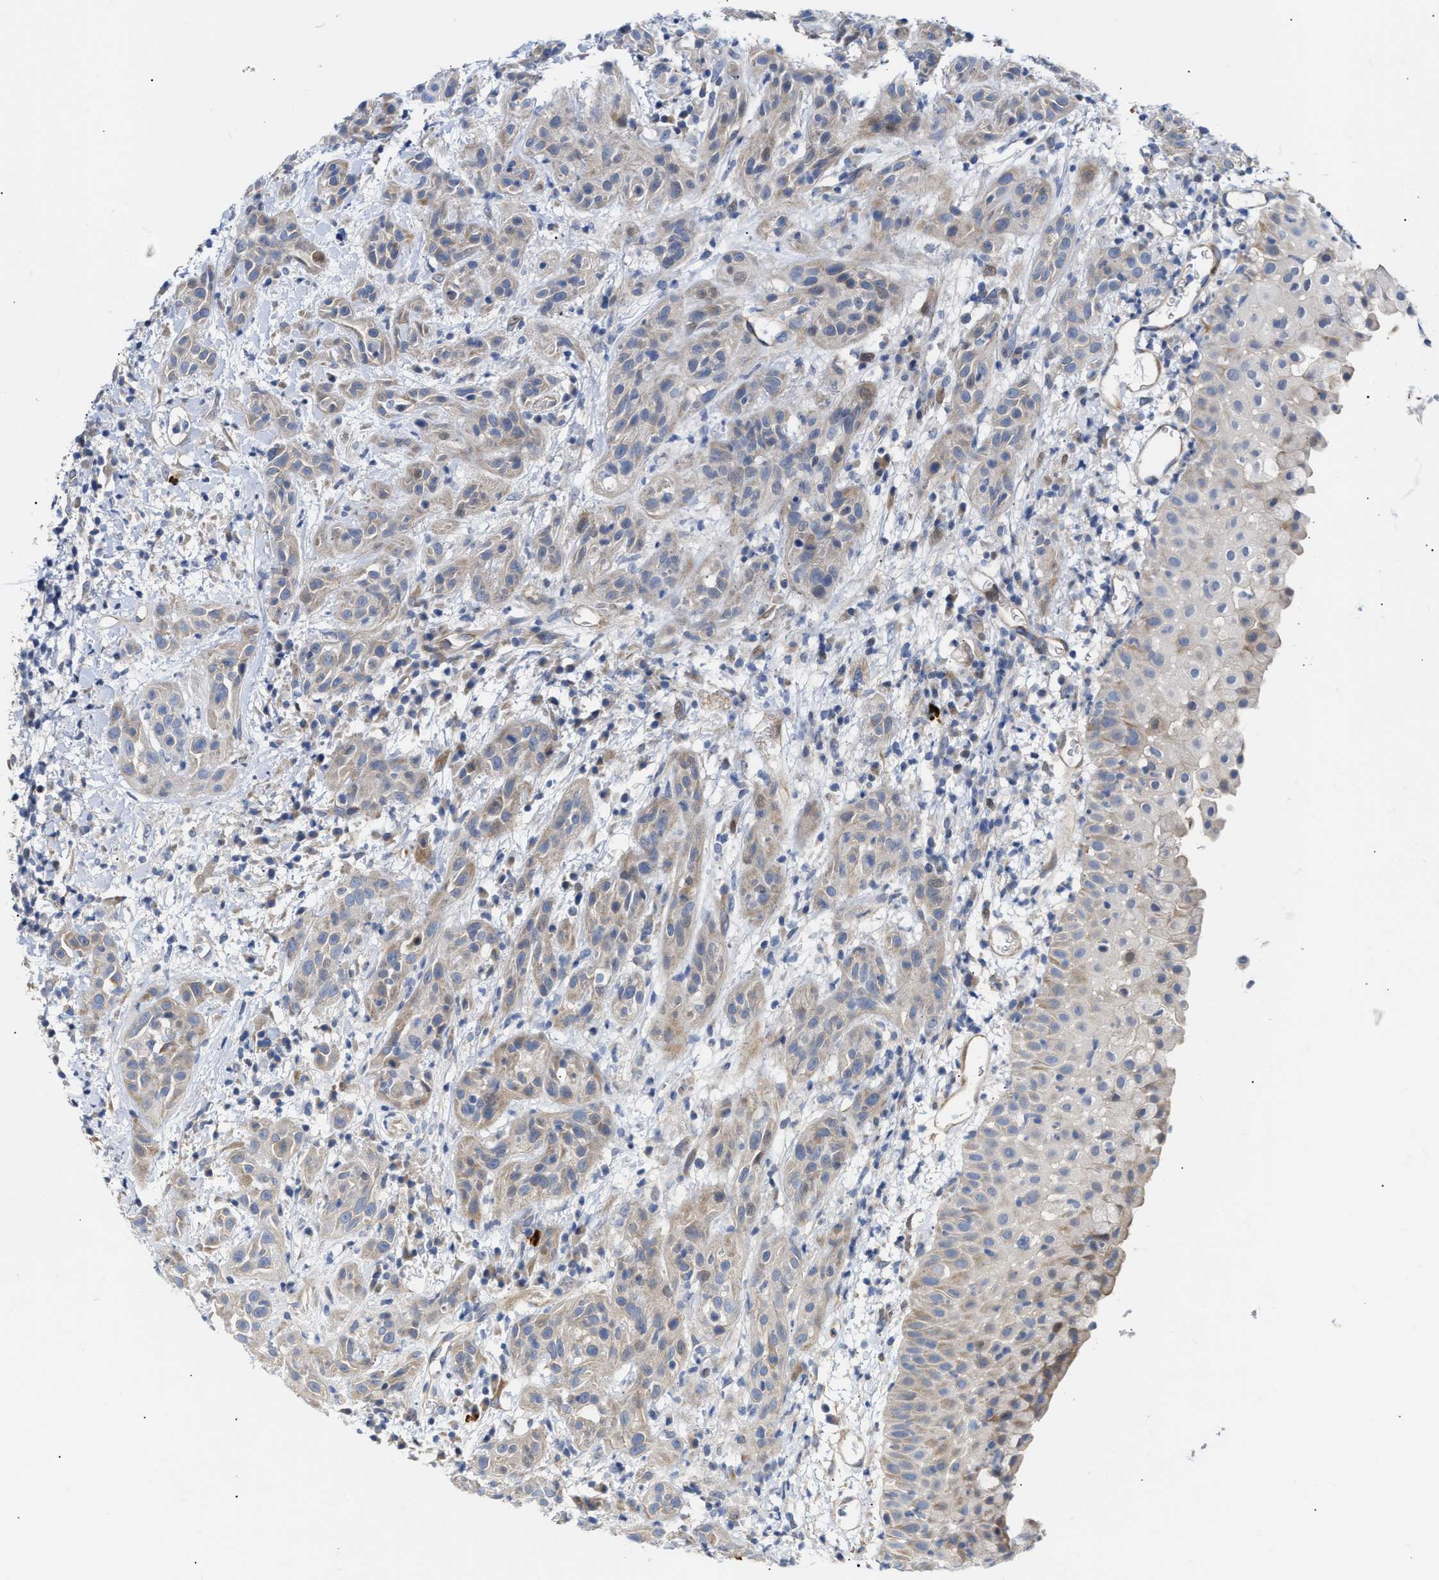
{"staining": {"intensity": "weak", "quantity": ">75%", "location": "cytoplasmic/membranous"}, "tissue": "head and neck cancer", "cell_type": "Tumor cells", "image_type": "cancer", "snomed": [{"axis": "morphology", "description": "Squamous cell carcinoma, NOS"}, {"axis": "topography", "description": "Head-Neck"}], "caption": "Immunohistochemistry (IHC) histopathology image of neoplastic tissue: head and neck cancer (squamous cell carcinoma) stained using immunohistochemistry exhibits low levels of weak protein expression localized specifically in the cytoplasmic/membranous of tumor cells, appearing as a cytoplasmic/membranous brown color.", "gene": "FHL1", "patient": {"sex": "male", "age": 62}}